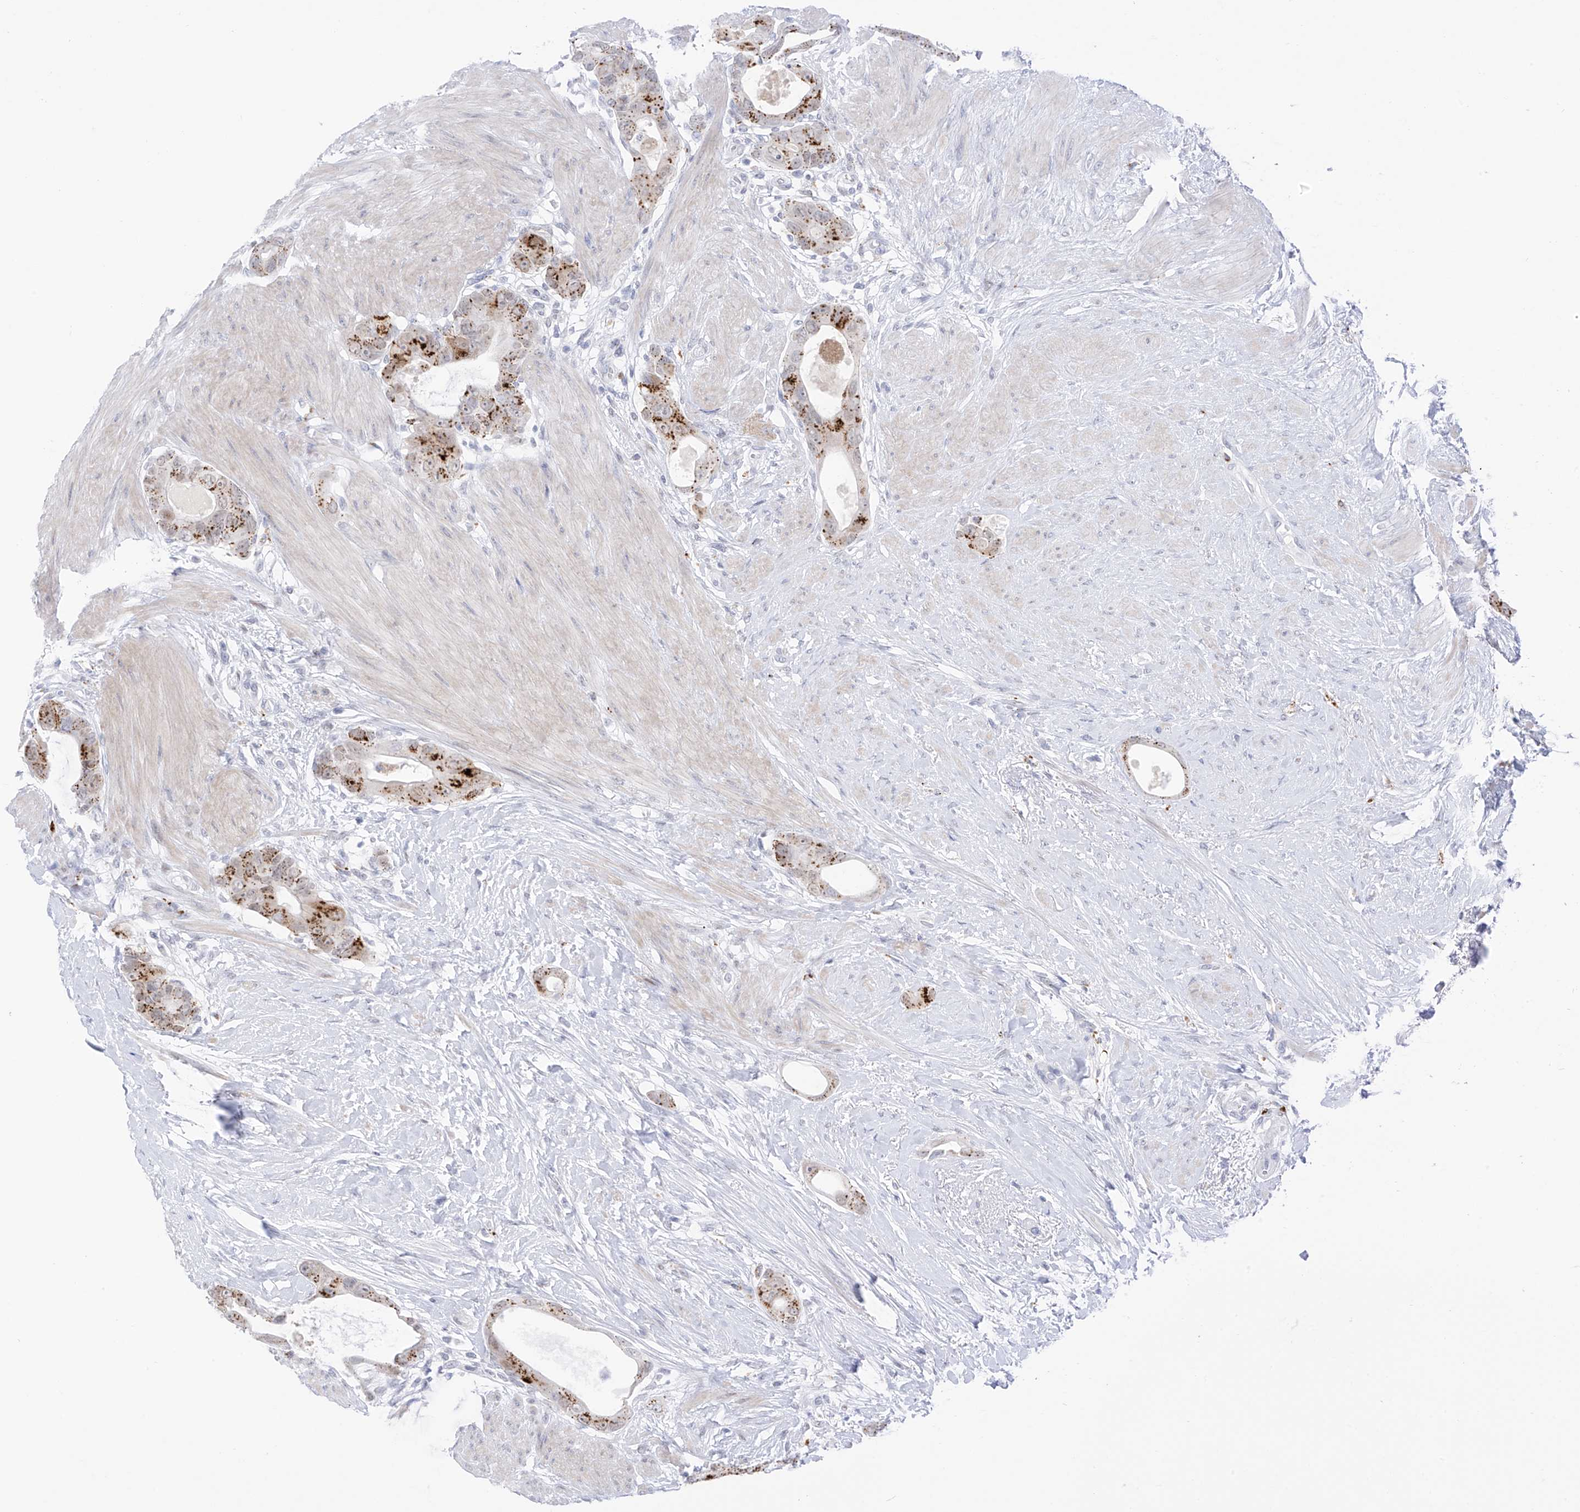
{"staining": {"intensity": "moderate", "quantity": ">75%", "location": "cytoplasmic/membranous"}, "tissue": "colorectal cancer", "cell_type": "Tumor cells", "image_type": "cancer", "snomed": [{"axis": "morphology", "description": "Adenocarcinoma, NOS"}, {"axis": "topography", "description": "Rectum"}], "caption": "Immunohistochemical staining of human colorectal cancer exhibits medium levels of moderate cytoplasmic/membranous protein positivity in about >75% of tumor cells.", "gene": "PSPH", "patient": {"sex": "male", "age": 51}}